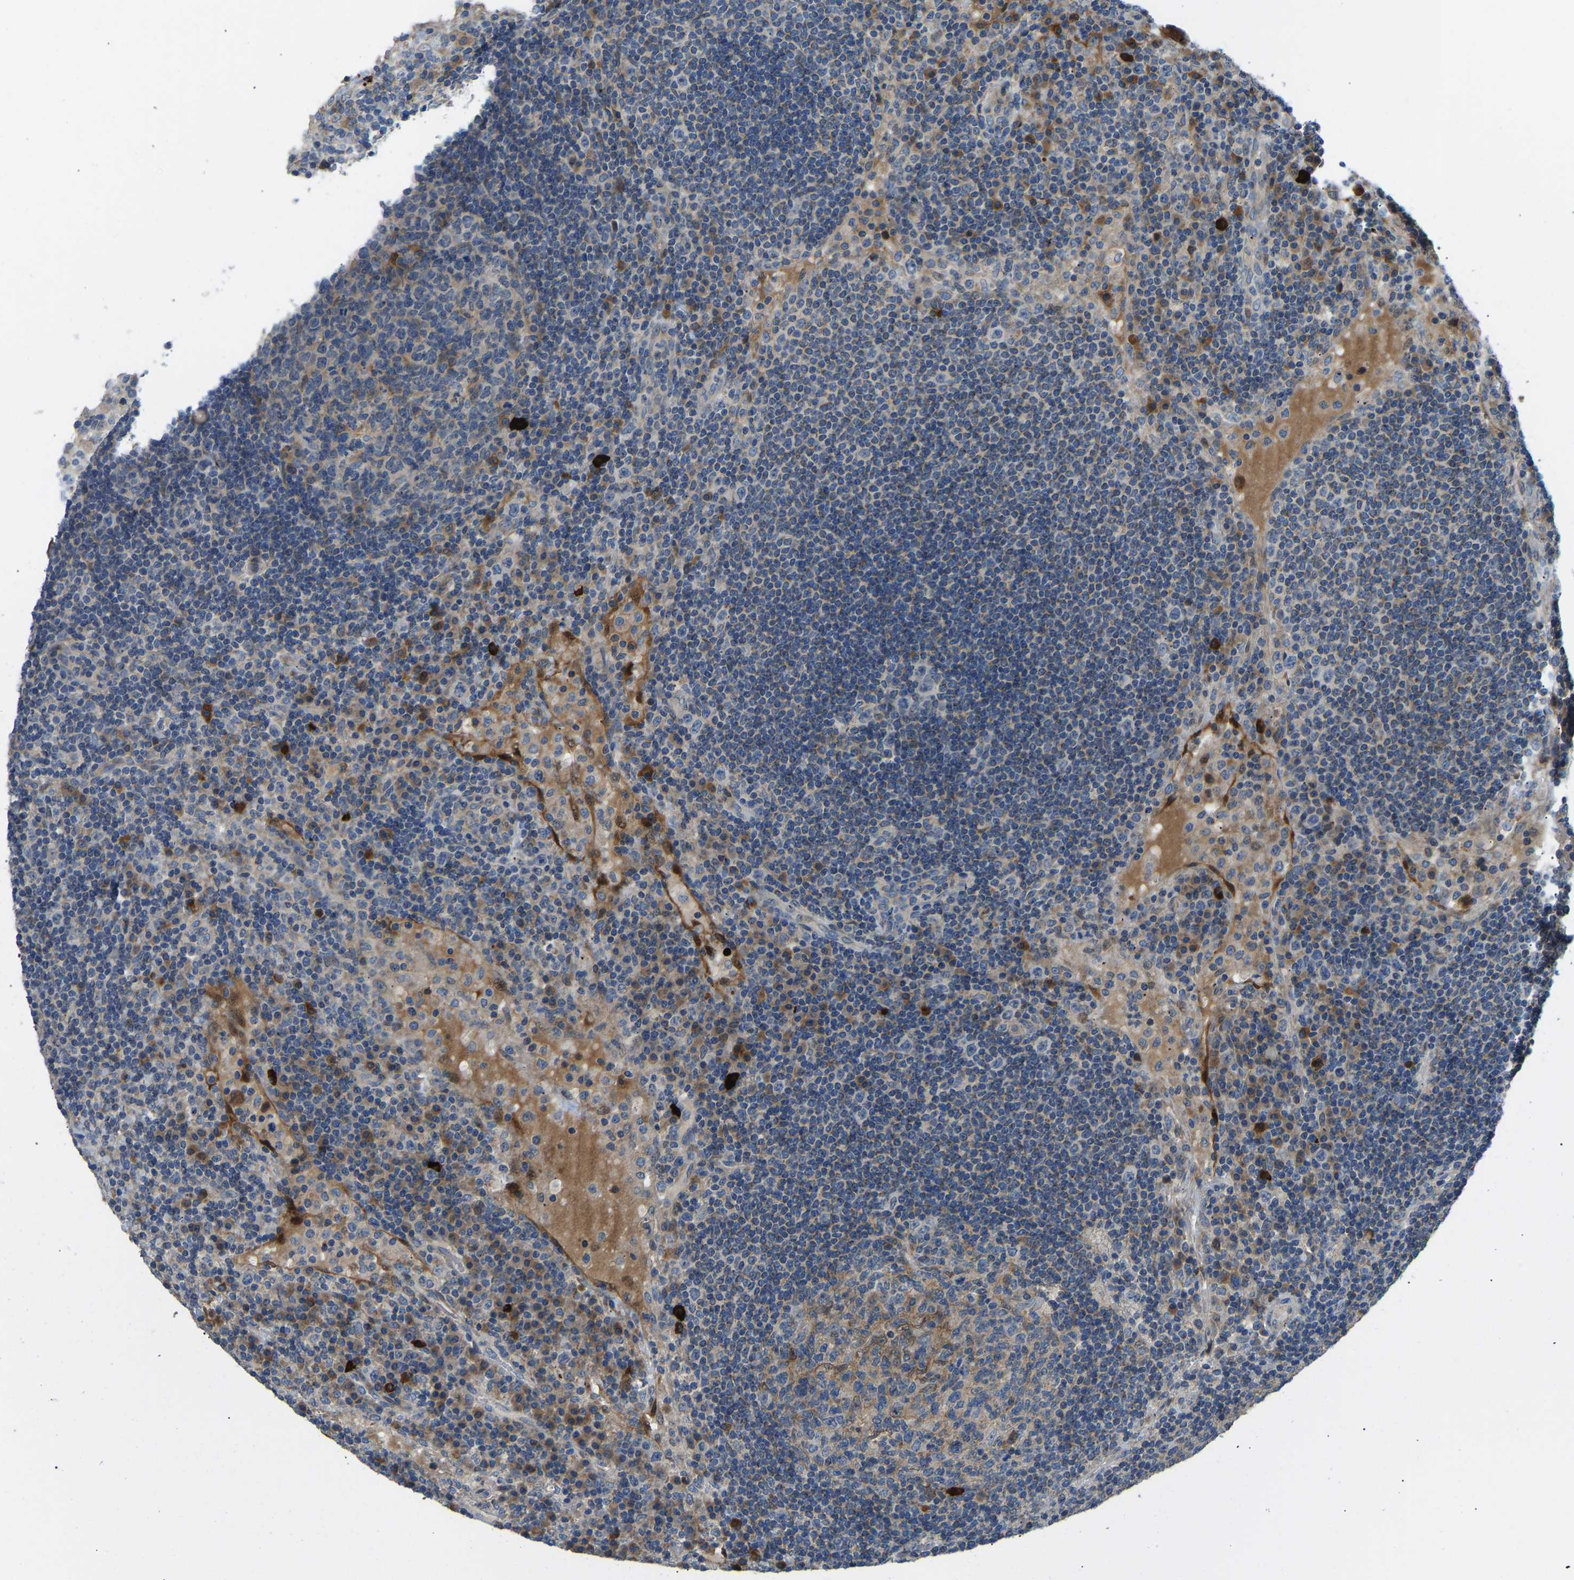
{"staining": {"intensity": "weak", "quantity": "25%-75%", "location": "cytoplasmic/membranous"}, "tissue": "lymph node", "cell_type": "Germinal center cells", "image_type": "normal", "snomed": [{"axis": "morphology", "description": "Normal tissue, NOS"}, {"axis": "topography", "description": "Lymph node"}], "caption": "Immunohistochemical staining of benign lymph node exhibits weak cytoplasmic/membranous protein staining in approximately 25%-75% of germinal center cells.", "gene": "RBP1", "patient": {"sex": "female", "age": 53}}